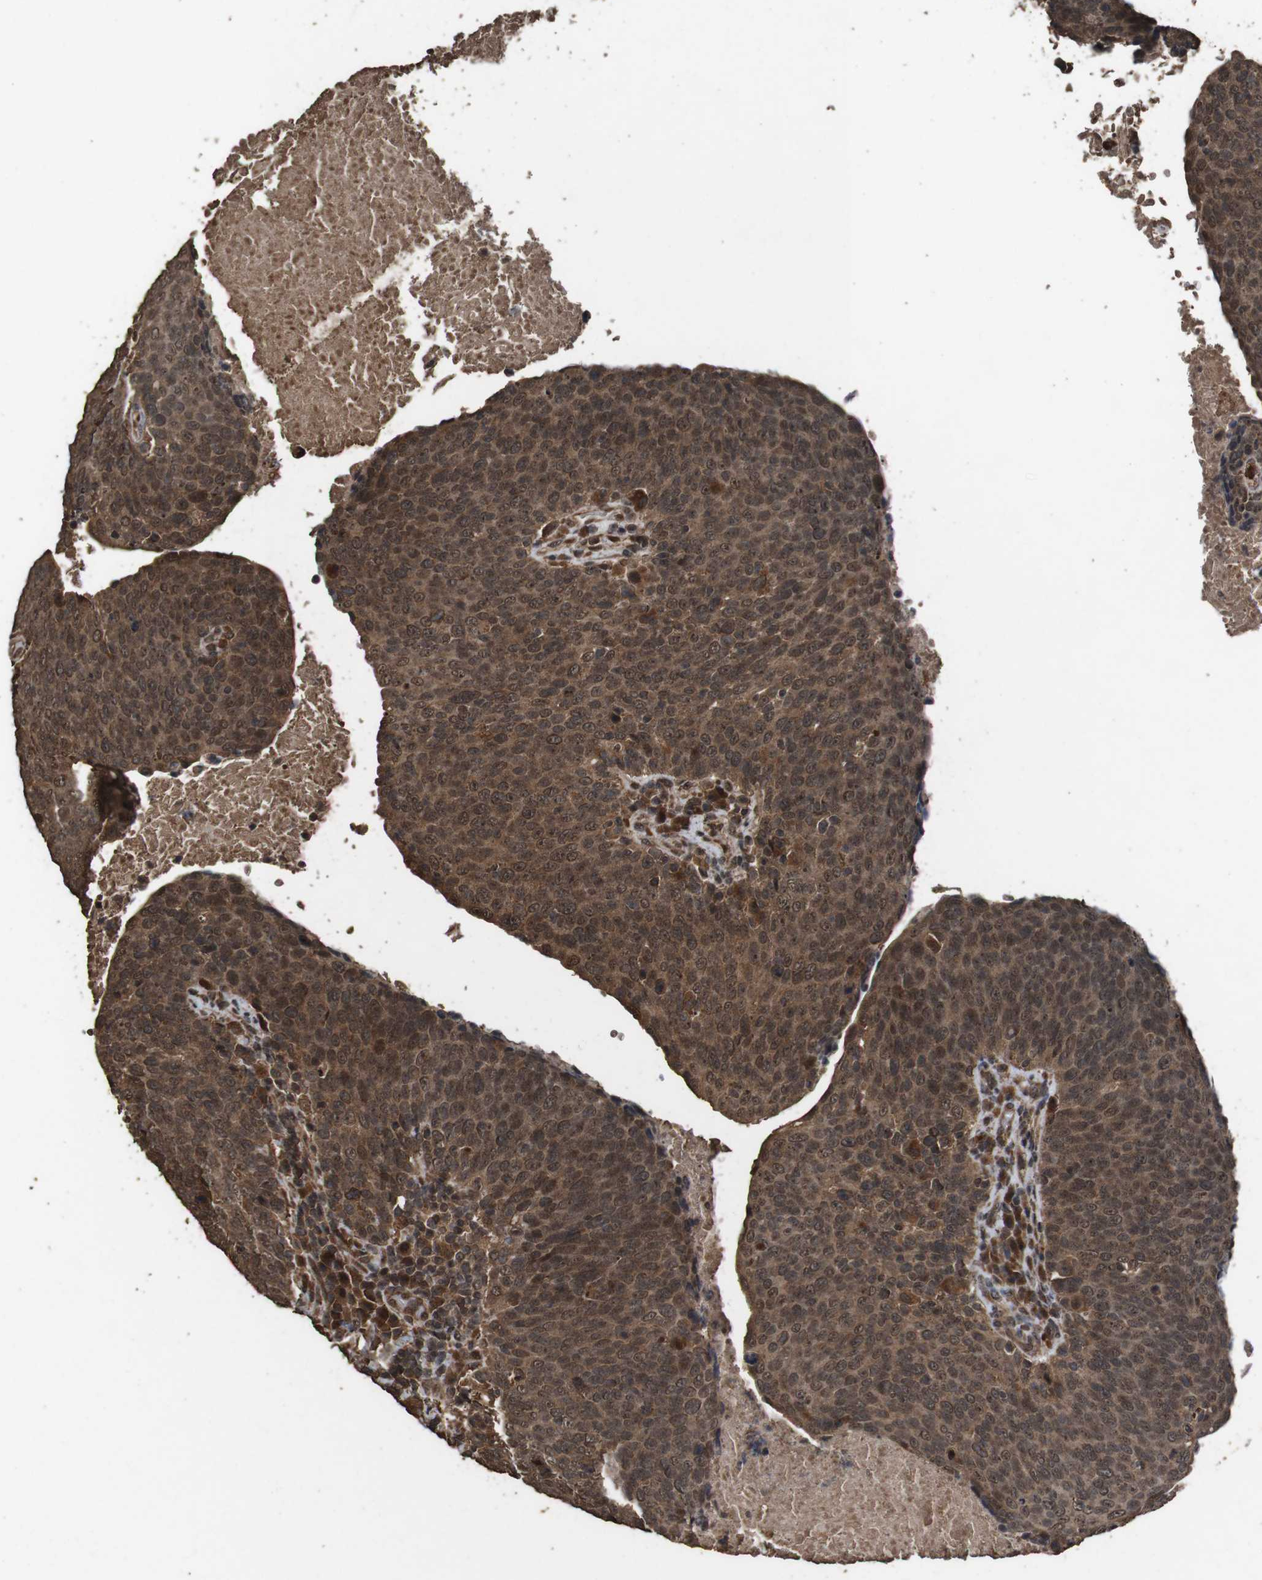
{"staining": {"intensity": "moderate", "quantity": ">75%", "location": "cytoplasmic/membranous,nuclear"}, "tissue": "head and neck cancer", "cell_type": "Tumor cells", "image_type": "cancer", "snomed": [{"axis": "morphology", "description": "Squamous cell carcinoma, NOS"}, {"axis": "morphology", "description": "Squamous cell carcinoma, metastatic, NOS"}, {"axis": "topography", "description": "Lymph node"}, {"axis": "topography", "description": "Head-Neck"}], "caption": "Head and neck squamous cell carcinoma stained with a brown dye reveals moderate cytoplasmic/membranous and nuclear positive positivity in approximately >75% of tumor cells.", "gene": "RRAS2", "patient": {"sex": "male", "age": 62}}